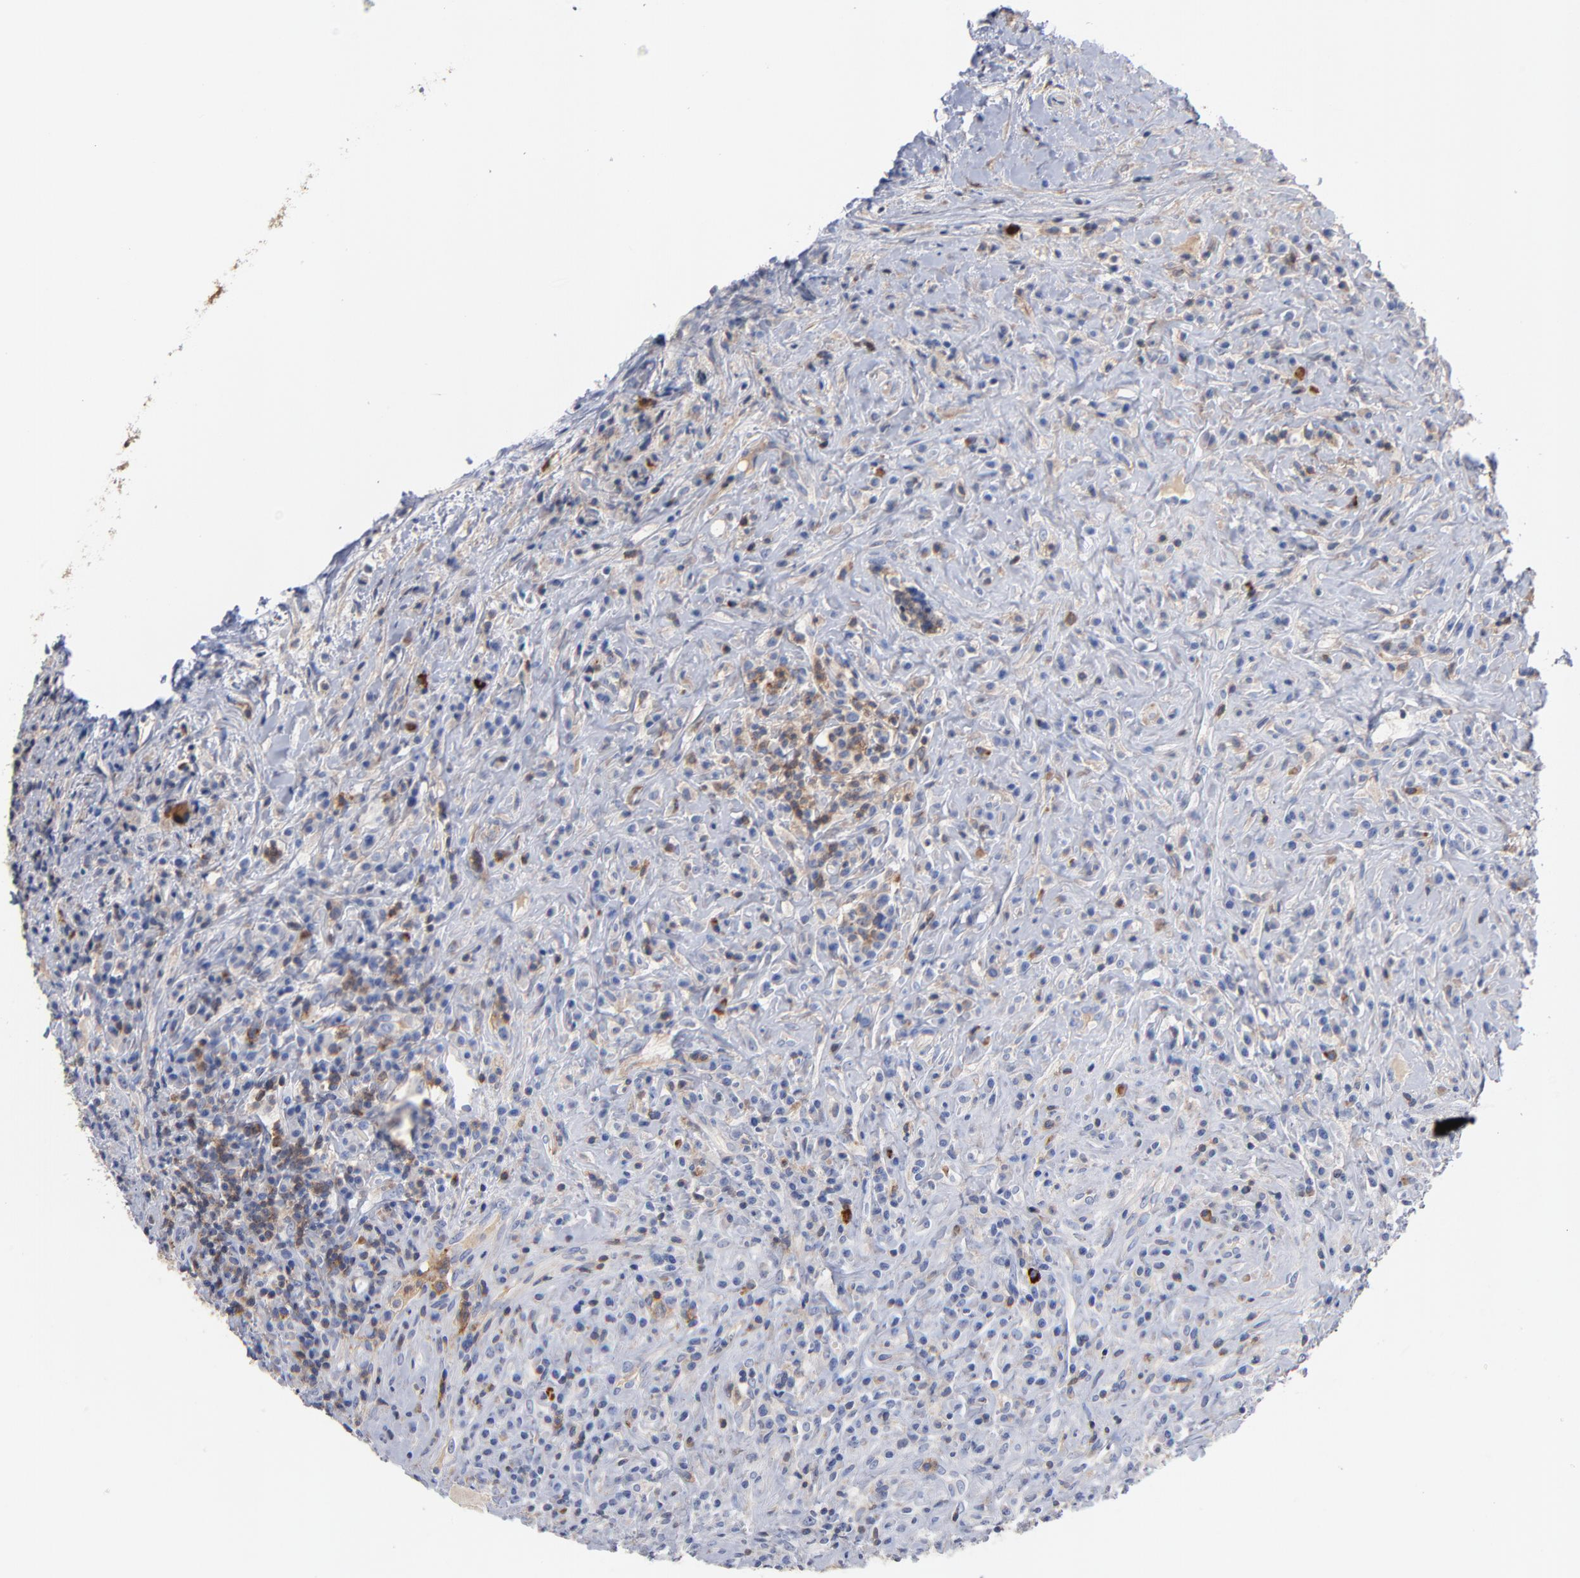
{"staining": {"intensity": "weak", "quantity": "<25%", "location": "cytoplasmic/membranous"}, "tissue": "lymphoma", "cell_type": "Tumor cells", "image_type": "cancer", "snomed": [{"axis": "morphology", "description": "Hodgkin's disease, NOS"}, {"axis": "topography", "description": "Lymph node"}], "caption": "Tumor cells are negative for protein expression in human lymphoma.", "gene": "PDLIM2", "patient": {"sex": "female", "age": 25}}